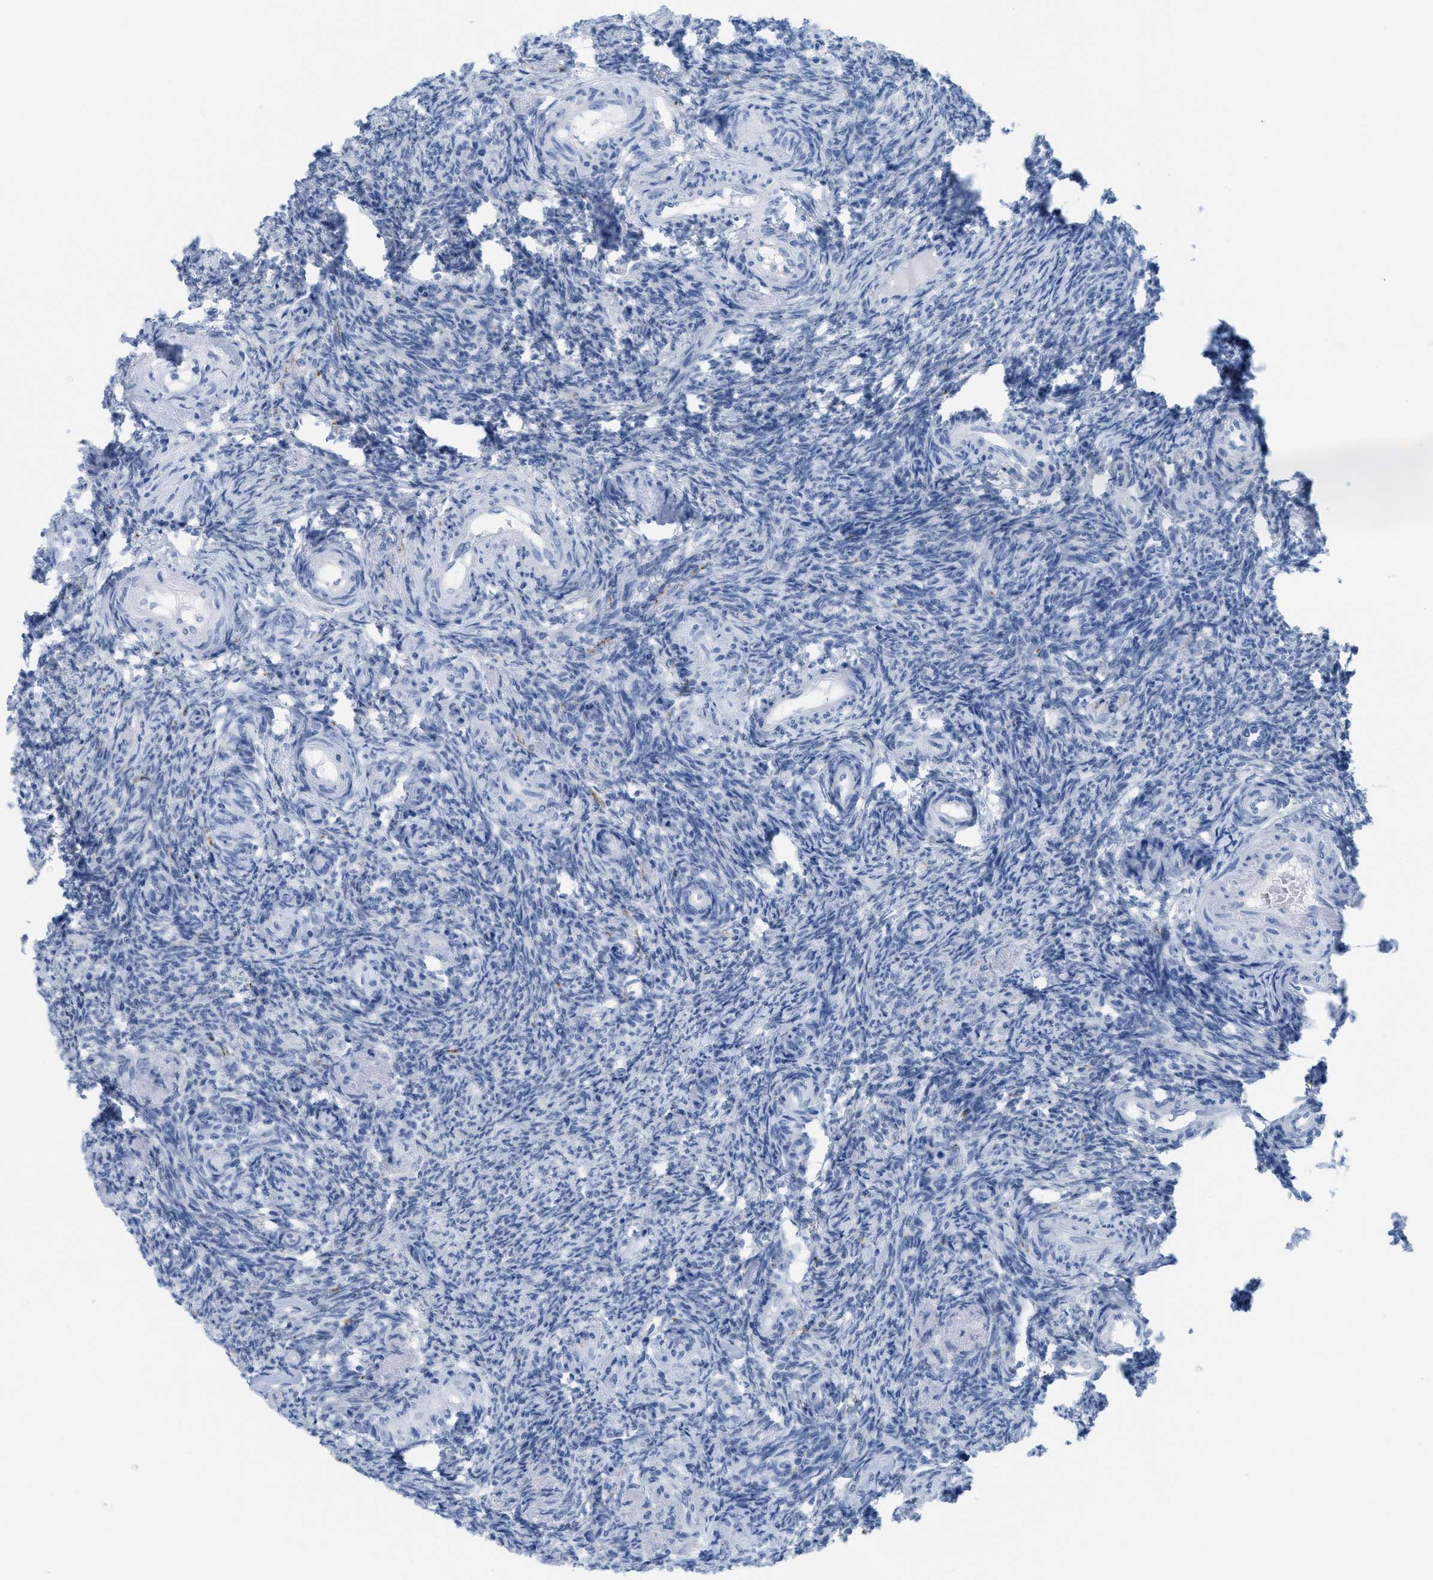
{"staining": {"intensity": "negative", "quantity": "none", "location": "none"}, "tissue": "ovary", "cell_type": "Ovarian stroma cells", "image_type": "normal", "snomed": [{"axis": "morphology", "description": "Normal tissue, NOS"}, {"axis": "topography", "description": "Ovary"}], "caption": "This is an IHC micrograph of benign ovary. There is no positivity in ovarian stroma cells.", "gene": "WDR4", "patient": {"sex": "female", "age": 41}}